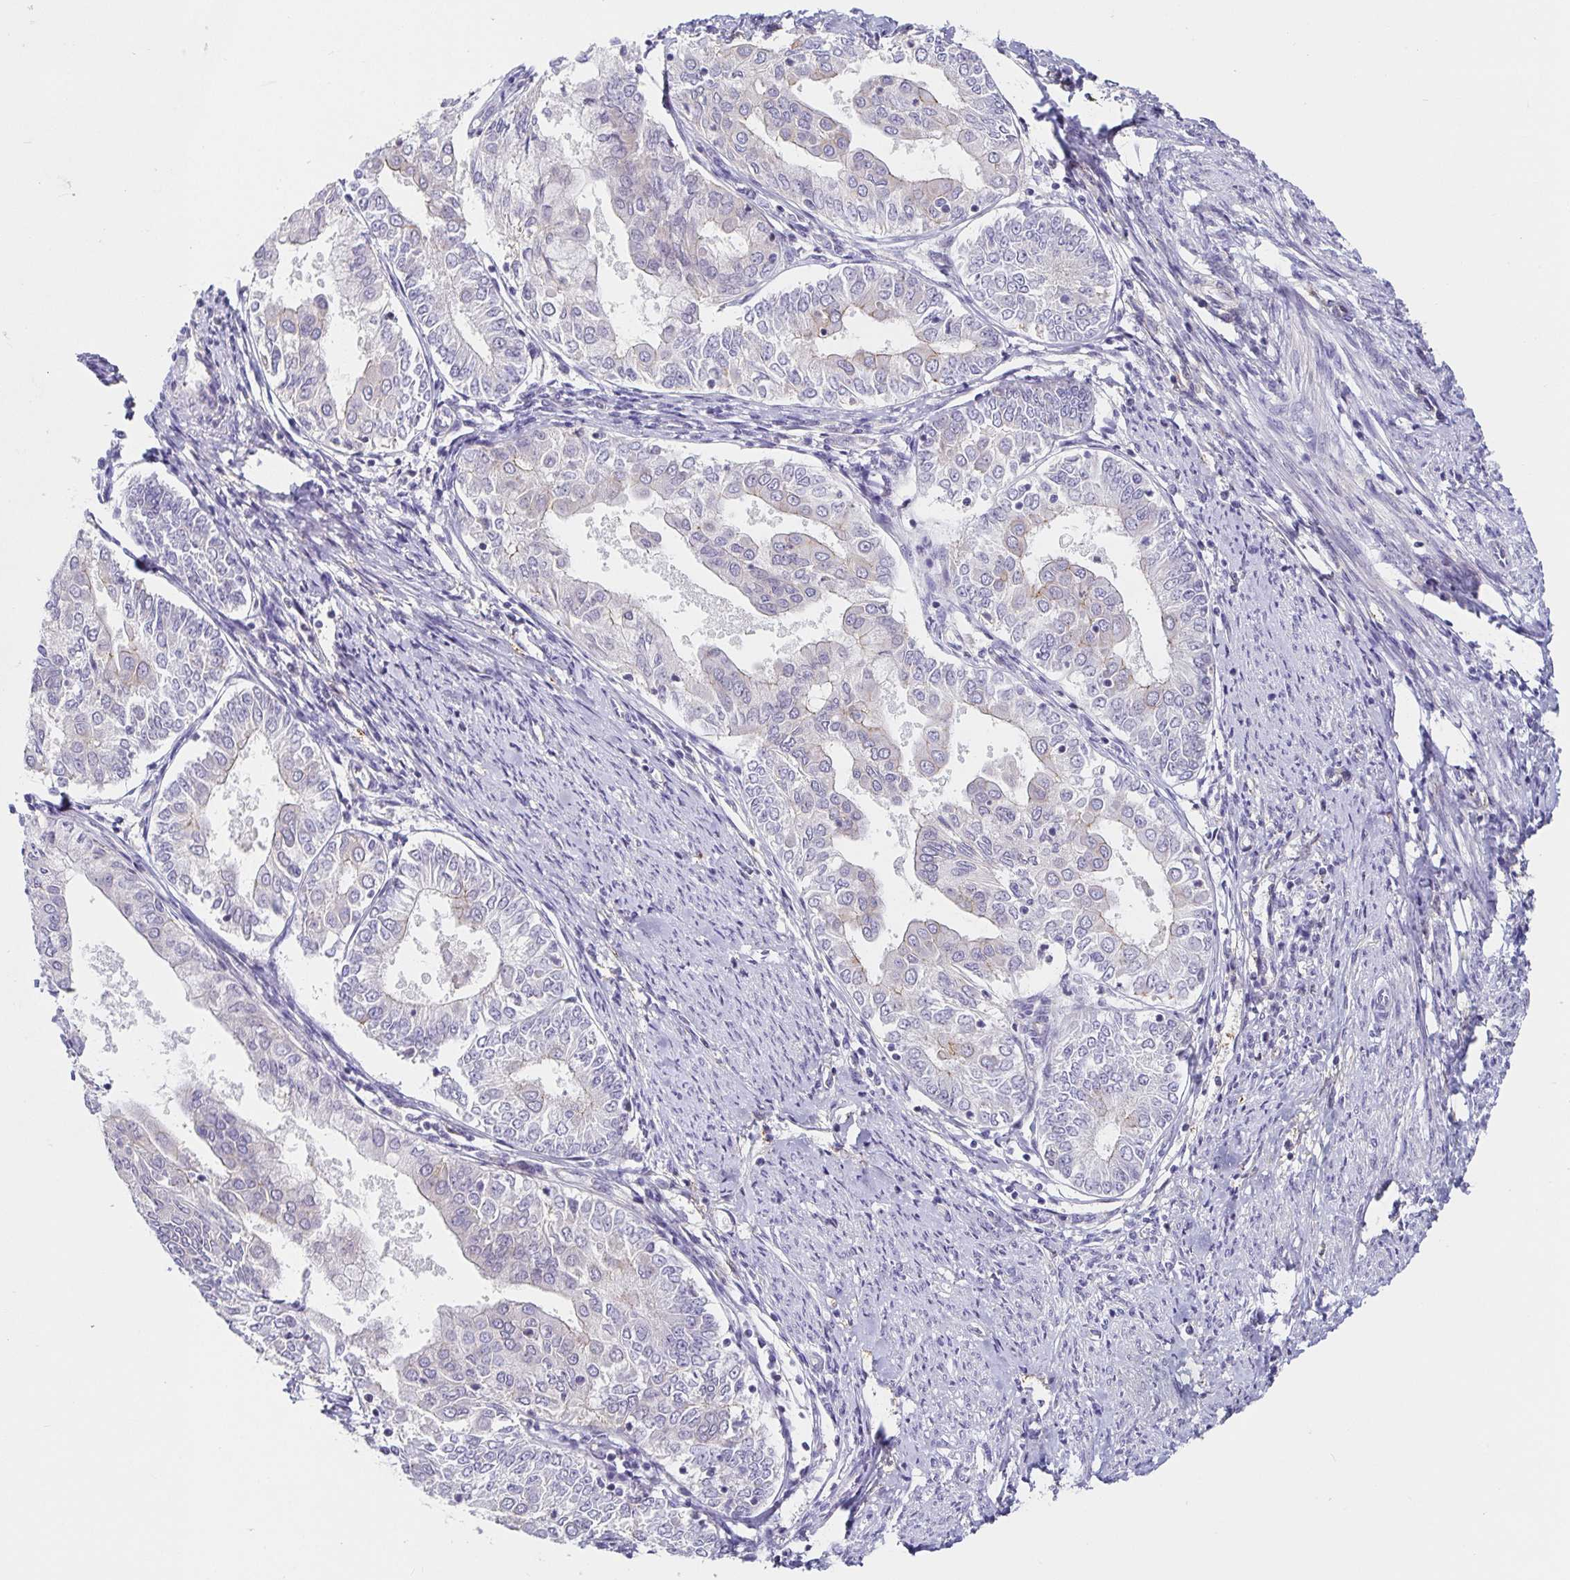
{"staining": {"intensity": "negative", "quantity": "none", "location": "none"}, "tissue": "endometrial cancer", "cell_type": "Tumor cells", "image_type": "cancer", "snomed": [{"axis": "morphology", "description": "Adenocarcinoma, NOS"}, {"axis": "topography", "description": "Endometrium"}], "caption": "Adenocarcinoma (endometrial) was stained to show a protein in brown. There is no significant expression in tumor cells. (IHC, brightfield microscopy, high magnification).", "gene": "PIWIL3", "patient": {"sex": "female", "age": 68}}